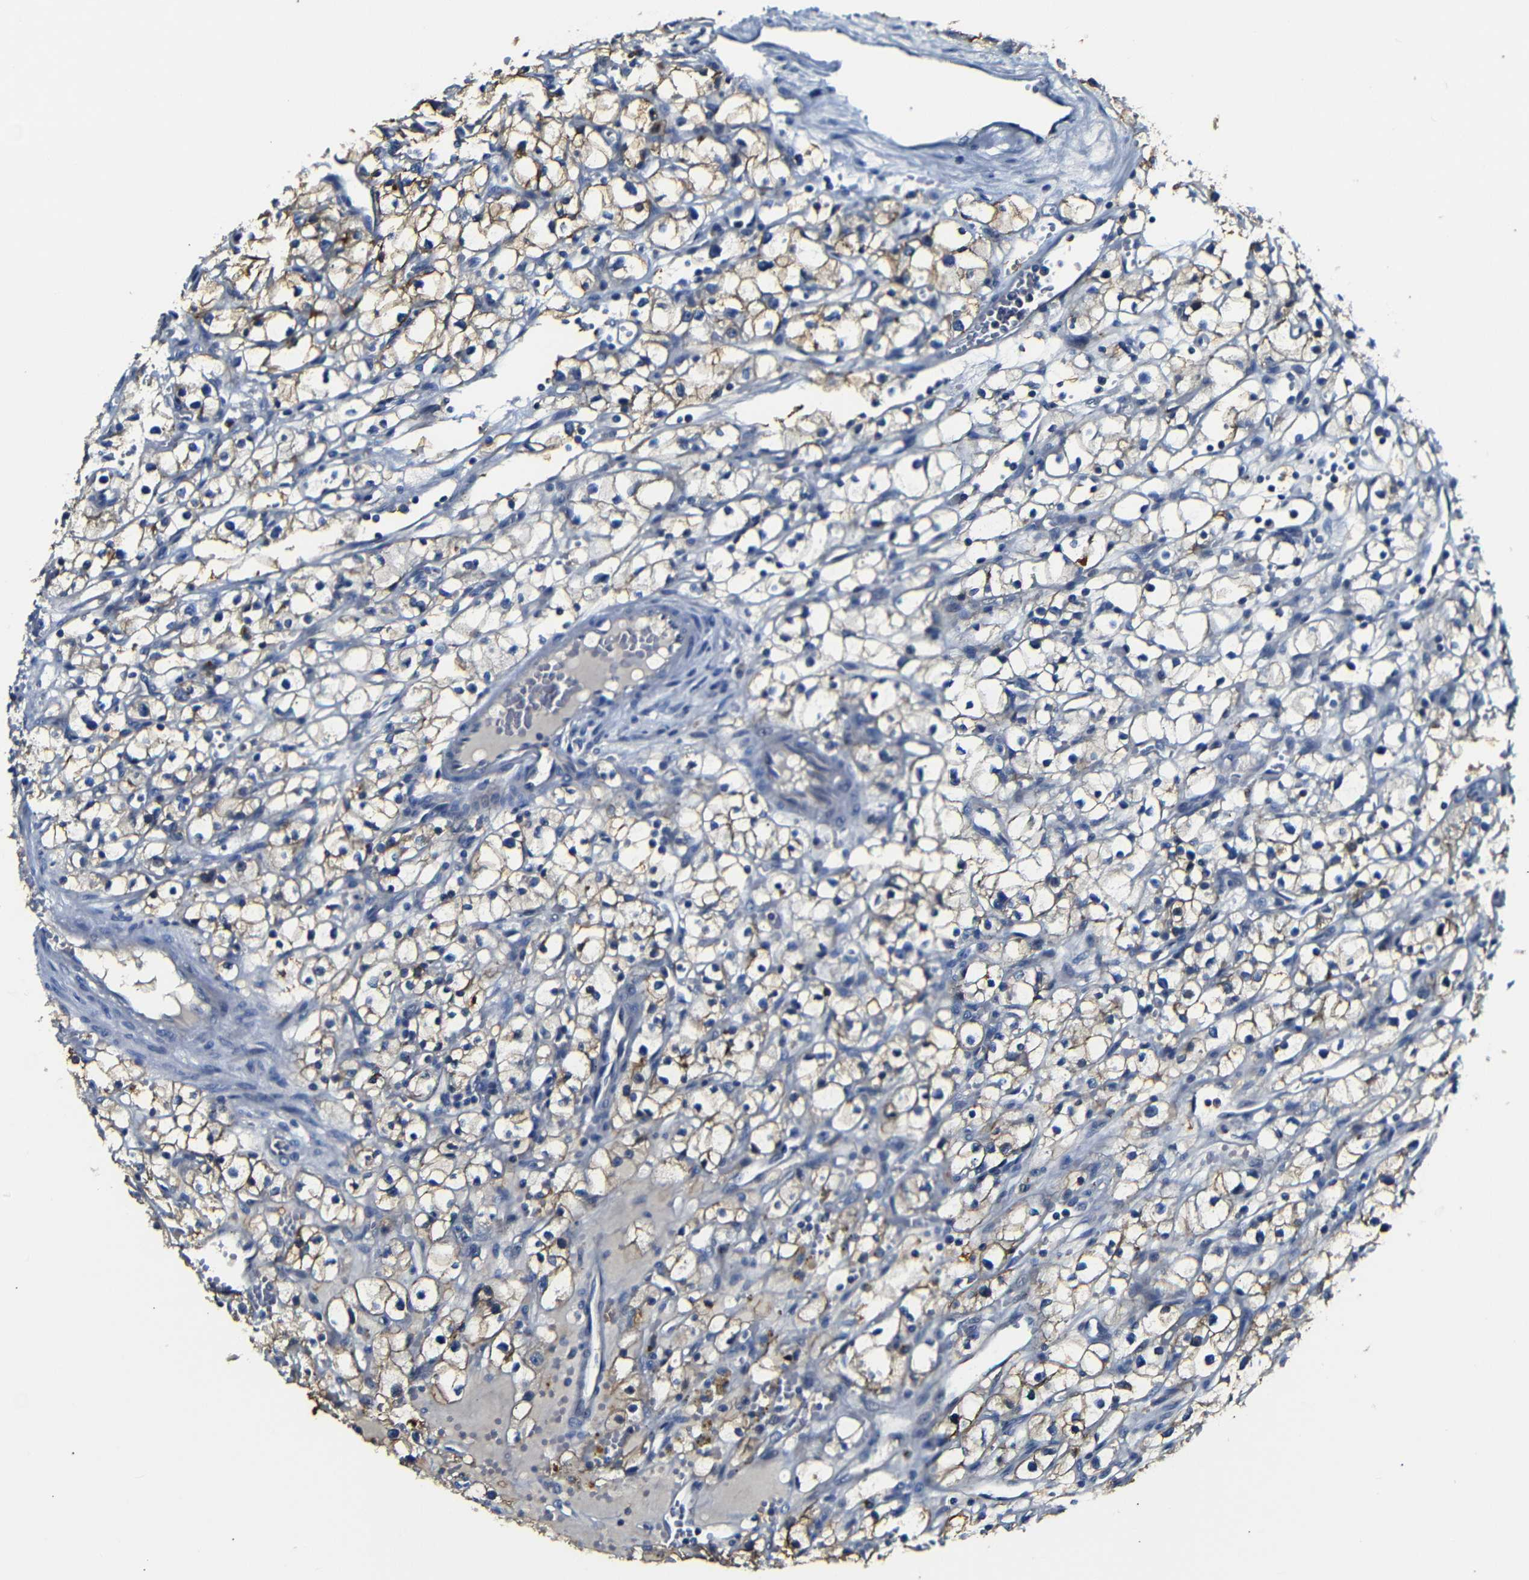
{"staining": {"intensity": "moderate", "quantity": ">75%", "location": "cytoplasmic/membranous"}, "tissue": "renal cancer", "cell_type": "Tumor cells", "image_type": "cancer", "snomed": [{"axis": "morphology", "description": "Adenocarcinoma, NOS"}, {"axis": "topography", "description": "Kidney"}], "caption": "A brown stain shows moderate cytoplasmic/membranous staining of a protein in renal cancer (adenocarcinoma) tumor cells.", "gene": "AFDN", "patient": {"sex": "male", "age": 56}}